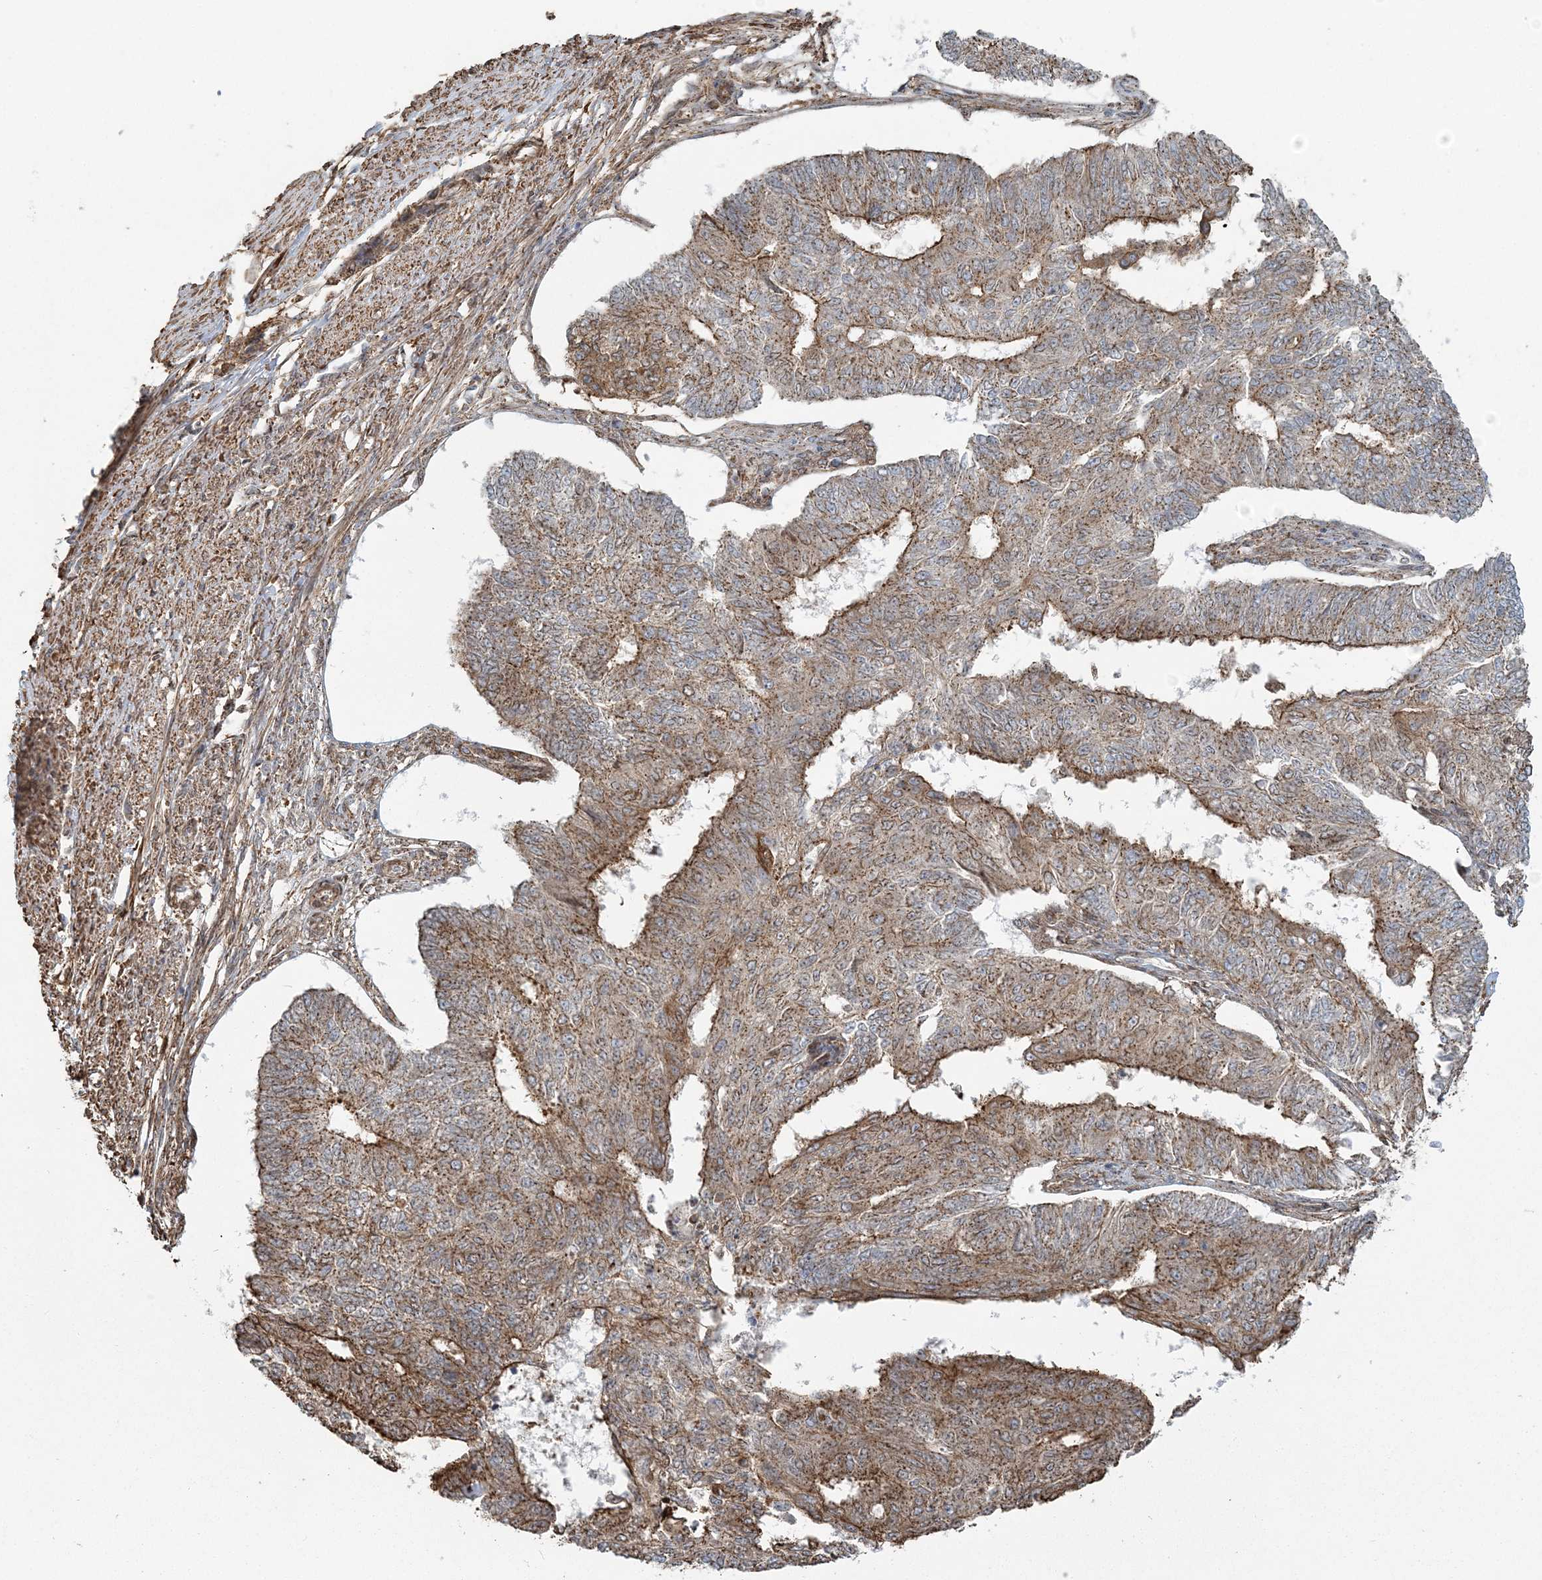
{"staining": {"intensity": "moderate", "quantity": ">75%", "location": "cytoplasmic/membranous"}, "tissue": "endometrial cancer", "cell_type": "Tumor cells", "image_type": "cancer", "snomed": [{"axis": "morphology", "description": "Adenocarcinoma, NOS"}, {"axis": "topography", "description": "Endometrium"}], "caption": "The histopathology image shows a brown stain indicating the presence of a protein in the cytoplasmic/membranous of tumor cells in adenocarcinoma (endometrial).", "gene": "TRAF3IP2", "patient": {"sex": "female", "age": 32}}